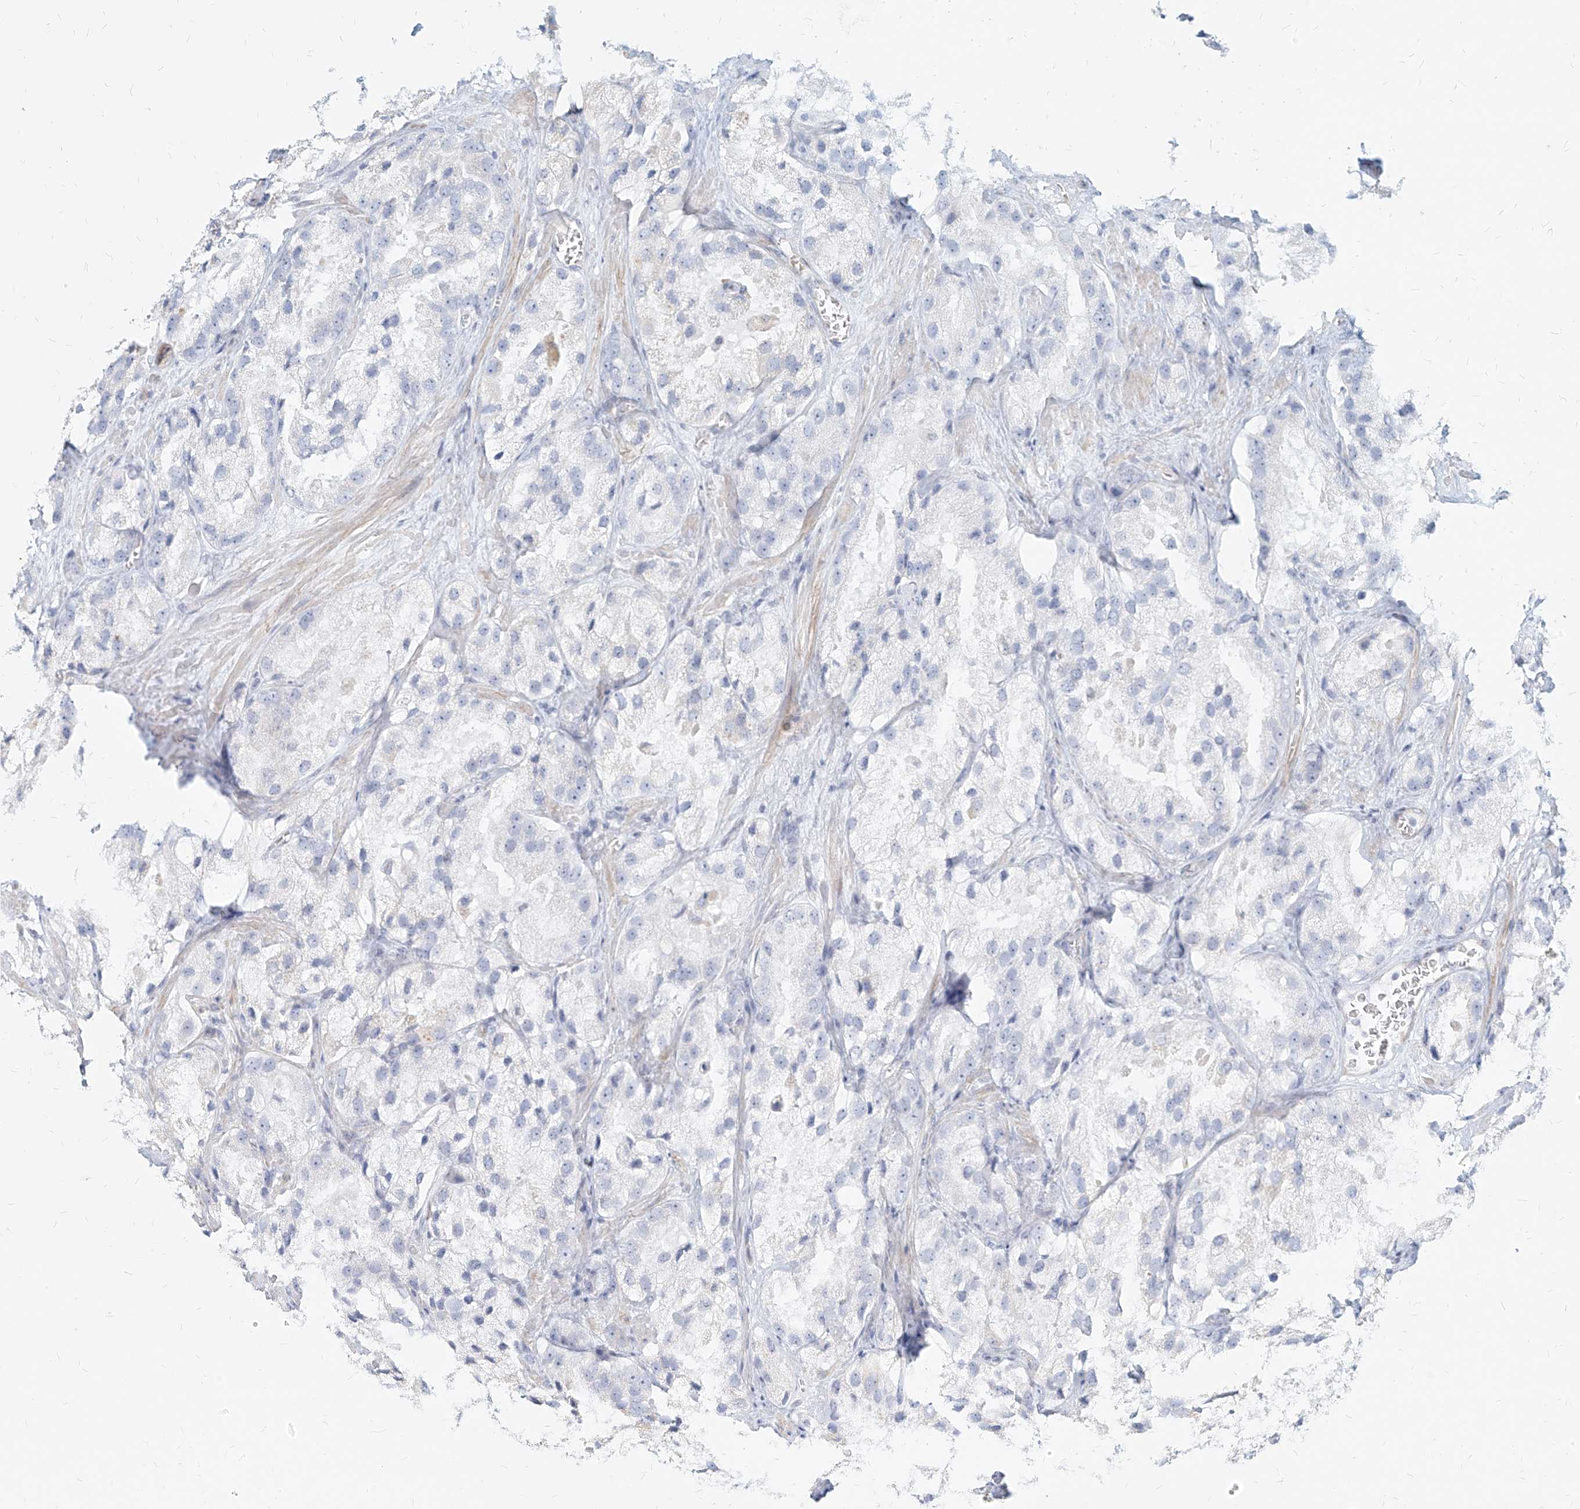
{"staining": {"intensity": "negative", "quantity": "none", "location": "none"}, "tissue": "prostate cancer", "cell_type": "Tumor cells", "image_type": "cancer", "snomed": [{"axis": "morphology", "description": "Adenocarcinoma, High grade"}, {"axis": "topography", "description": "Prostate"}], "caption": "Protein analysis of adenocarcinoma (high-grade) (prostate) exhibits no significant staining in tumor cells. The staining was performed using DAB (3,3'-diaminobenzidine) to visualize the protein expression in brown, while the nuclei were stained in blue with hematoxylin (Magnification: 20x).", "gene": "ITPKB", "patient": {"sex": "male", "age": 66}}